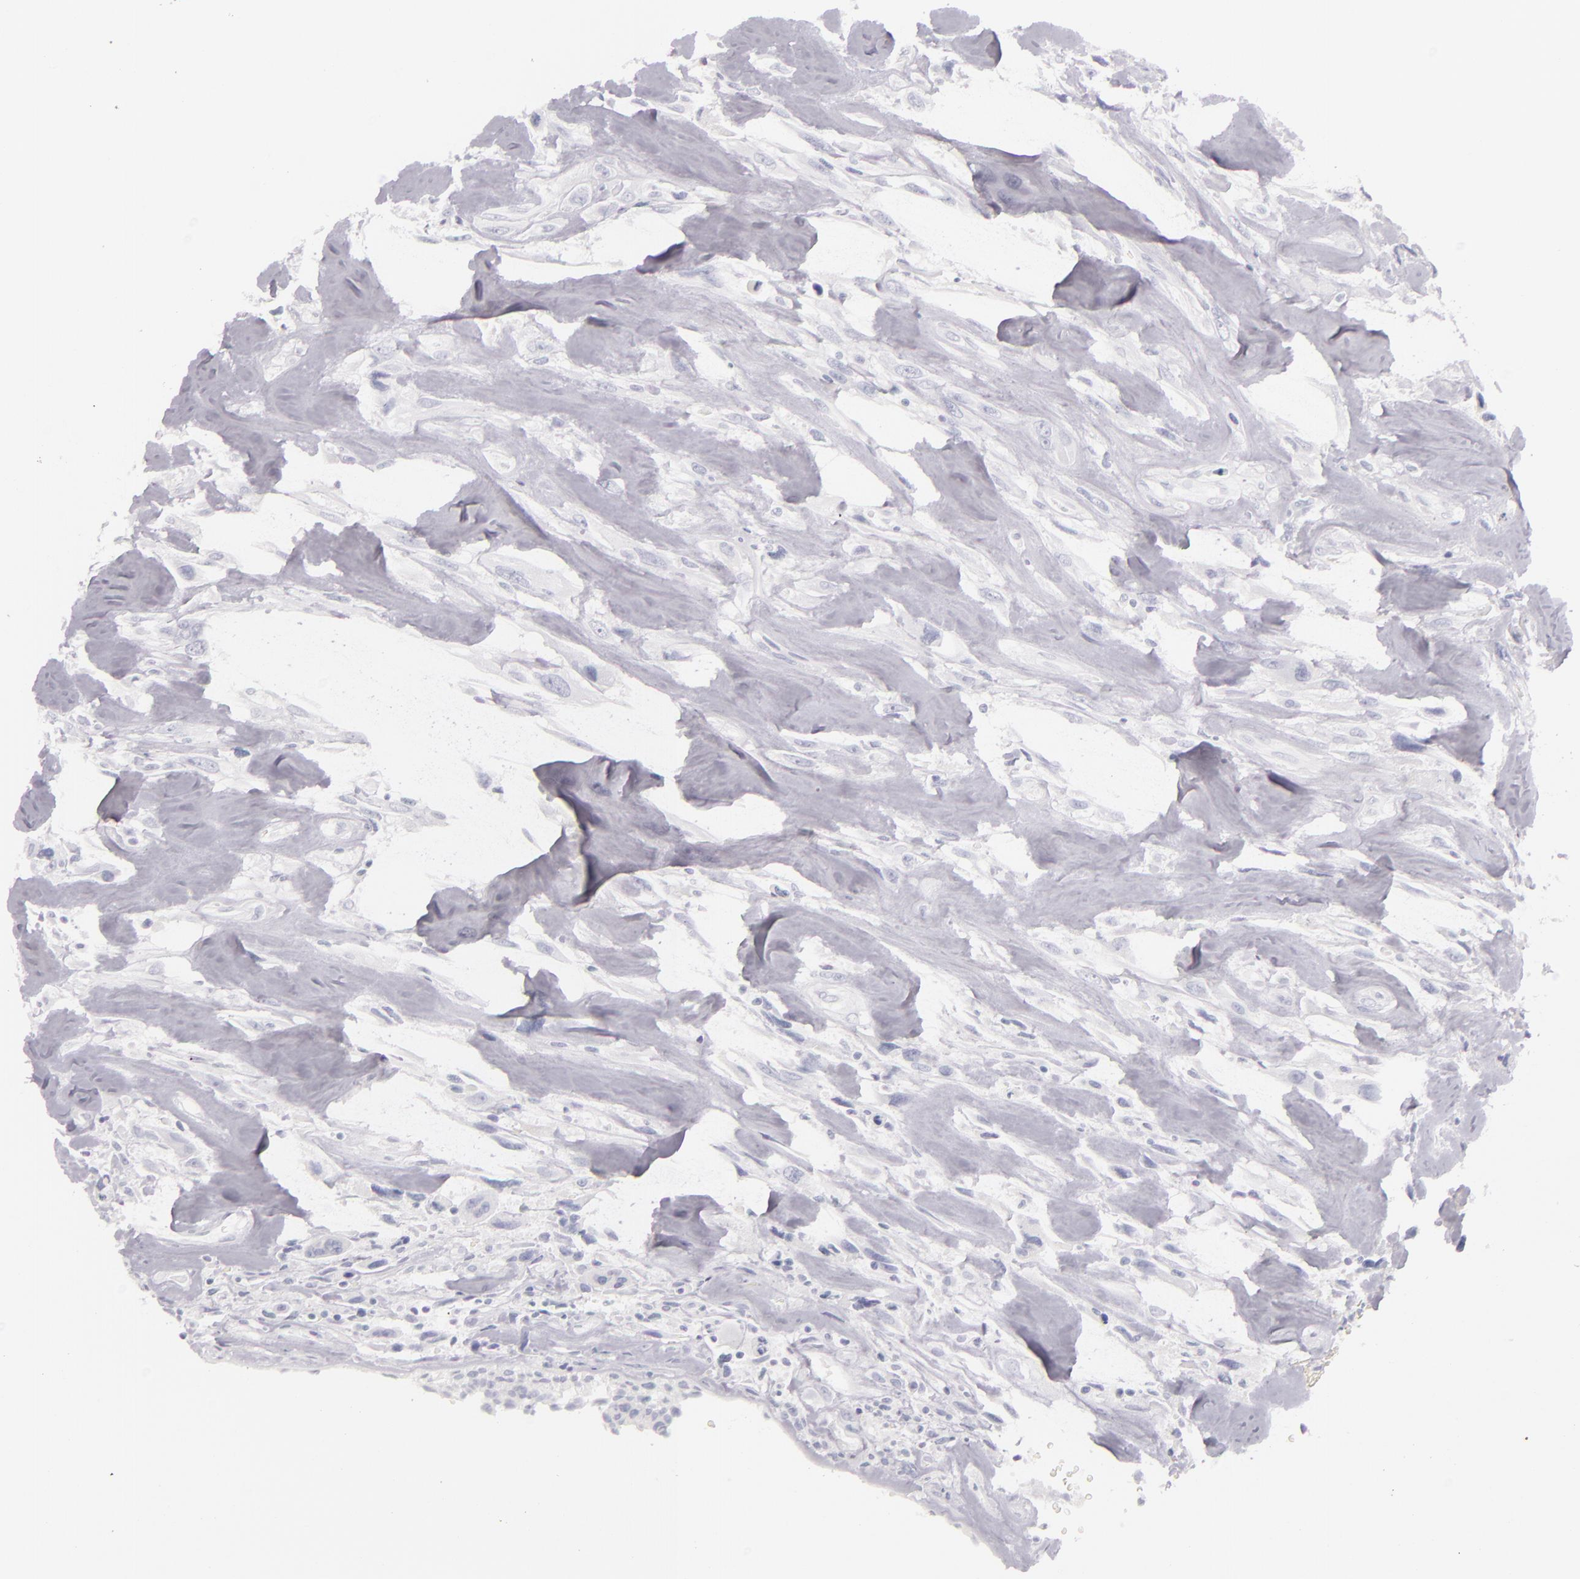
{"staining": {"intensity": "negative", "quantity": "none", "location": "none"}, "tissue": "breast cancer", "cell_type": "Tumor cells", "image_type": "cancer", "snomed": [{"axis": "morphology", "description": "Neoplasm, malignant, NOS"}, {"axis": "topography", "description": "Breast"}], "caption": "Immunohistochemistry (IHC) histopathology image of breast cancer stained for a protein (brown), which exhibits no expression in tumor cells.", "gene": "FABP1", "patient": {"sex": "female", "age": 50}}